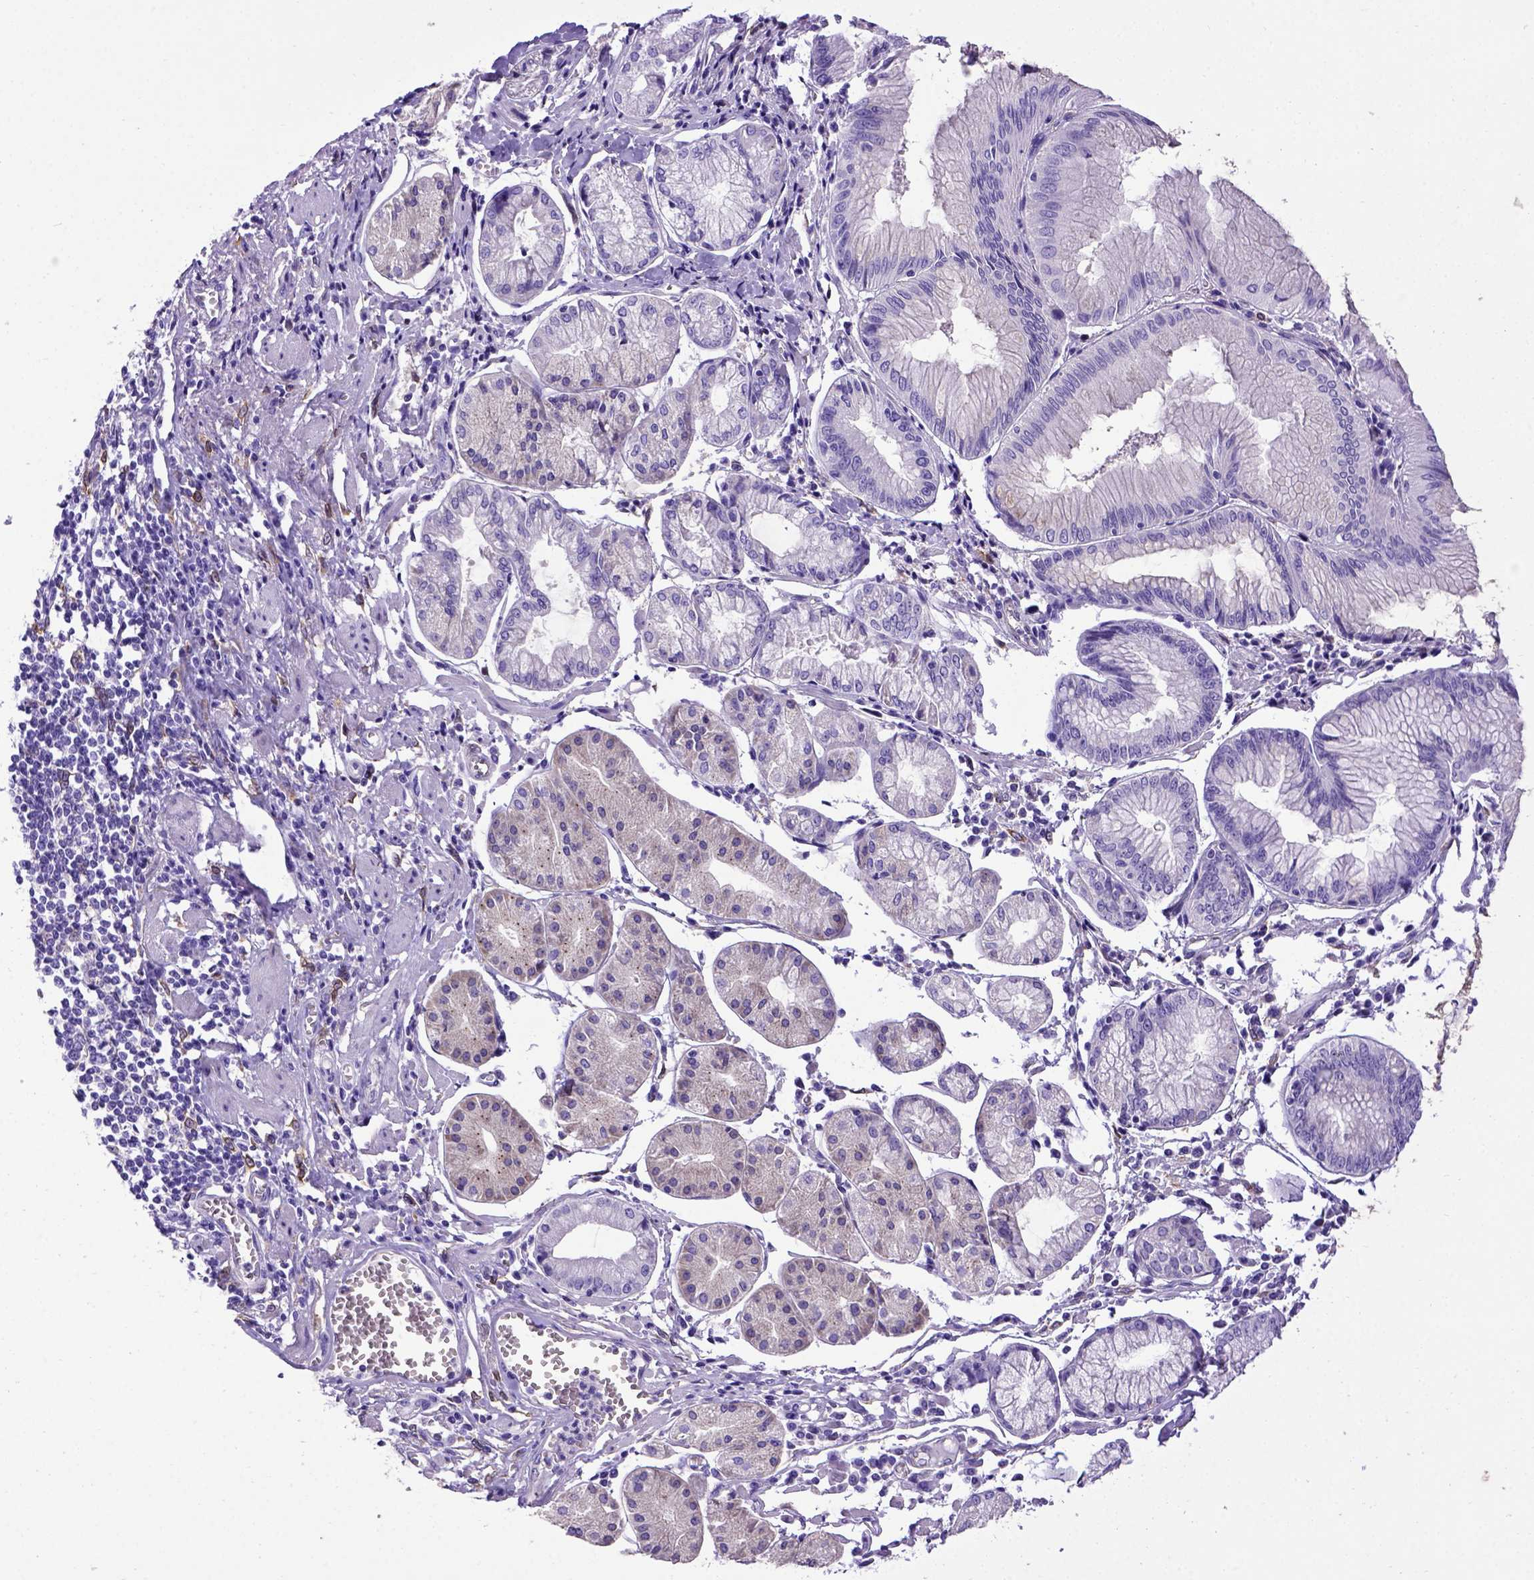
{"staining": {"intensity": "negative", "quantity": "none", "location": "none"}, "tissue": "stomach cancer", "cell_type": "Tumor cells", "image_type": "cancer", "snomed": [{"axis": "morphology", "description": "Adenocarcinoma, NOS"}, {"axis": "topography", "description": "Stomach, upper"}], "caption": "Immunohistochemistry (IHC) micrograph of stomach cancer (adenocarcinoma) stained for a protein (brown), which demonstrates no expression in tumor cells. (Immunohistochemistry (IHC), brightfield microscopy, high magnification).", "gene": "PTGES", "patient": {"sex": "male", "age": 81}}